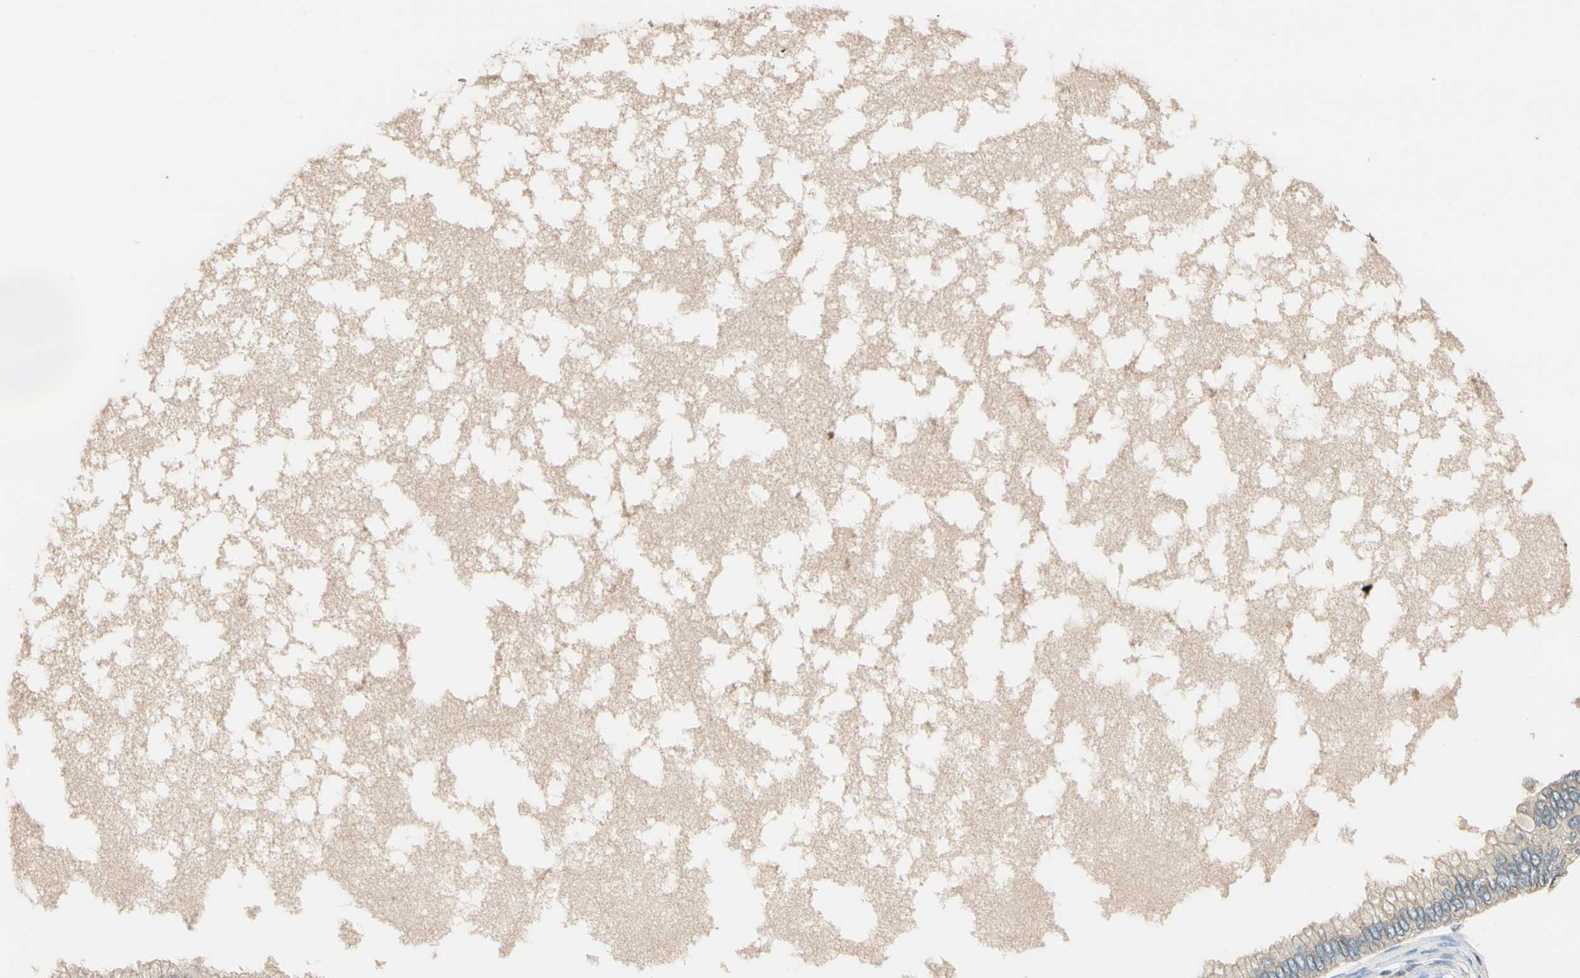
{"staining": {"intensity": "weak", "quantity": ">75%", "location": "cytoplasmic/membranous"}, "tissue": "ovarian cancer", "cell_type": "Tumor cells", "image_type": "cancer", "snomed": [{"axis": "morphology", "description": "Cystadenocarcinoma, mucinous, NOS"}, {"axis": "topography", "description": "Ovary"}], "caption": "About >75% of tumor cells in human ovarian cancer demonstrate weak cytoplasmic/membranous protein positivity as visualized by brown immunohistochemical staining.", "gene": "GPSM2", "patient": {"sex": "female", "age": 80}}